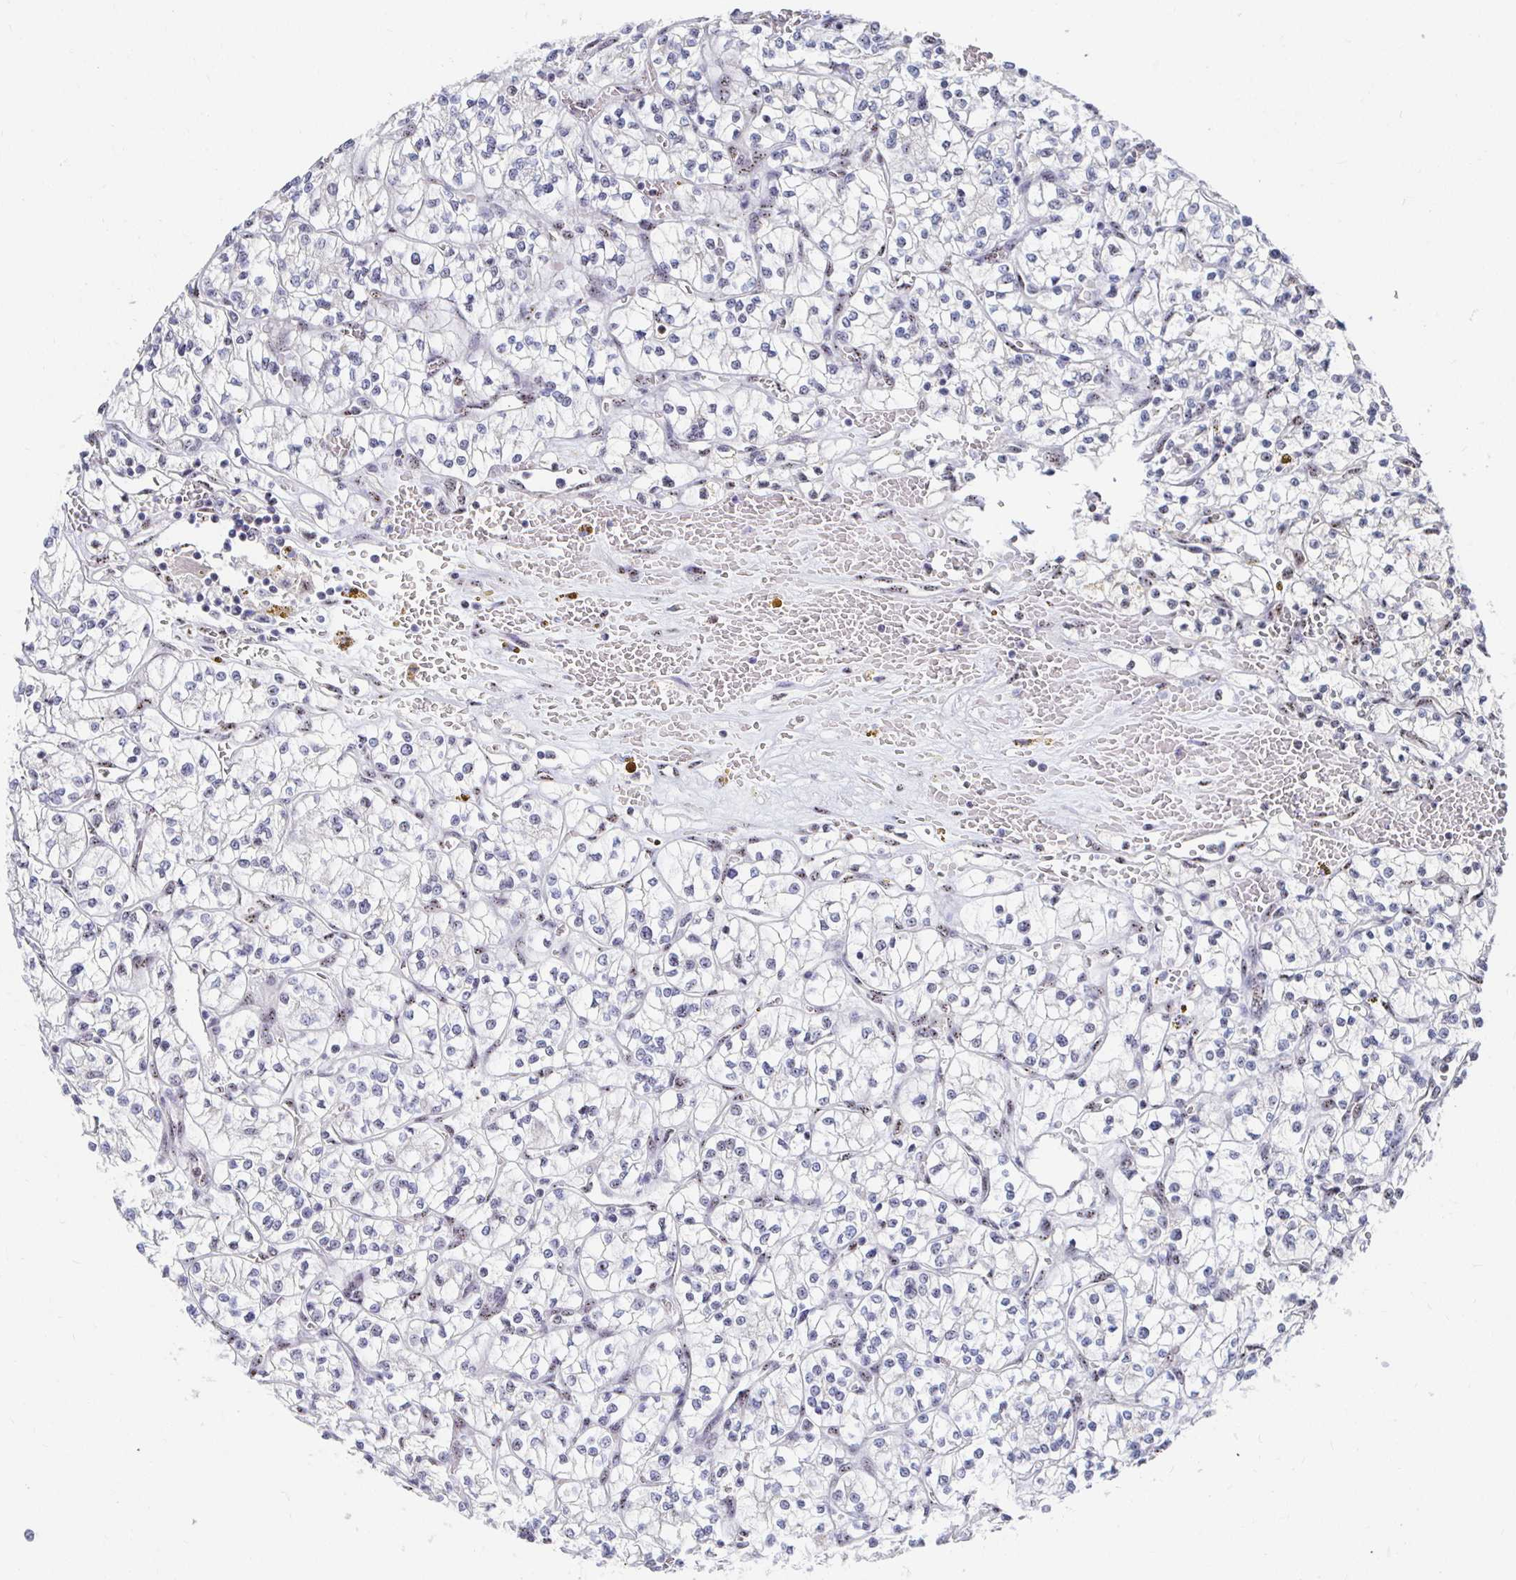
{"staining": {"intensity": "negative", "quantity": "none", "location": "none"}, "tissue": "renal cancer", "cell_type": "Tumor cells", "image_type": "cancer", "snomed": [{"axis": "morphology", "description": "Adenocarcinoma, NOS"}, {"axis": "topography", "description": "Kidney"}], "caption": "The image displays no significant expression in tumor cells of adenocarcinoma (renal).", "gene": "CLIC3", "patient": {"sex": "female", "age": 64}}